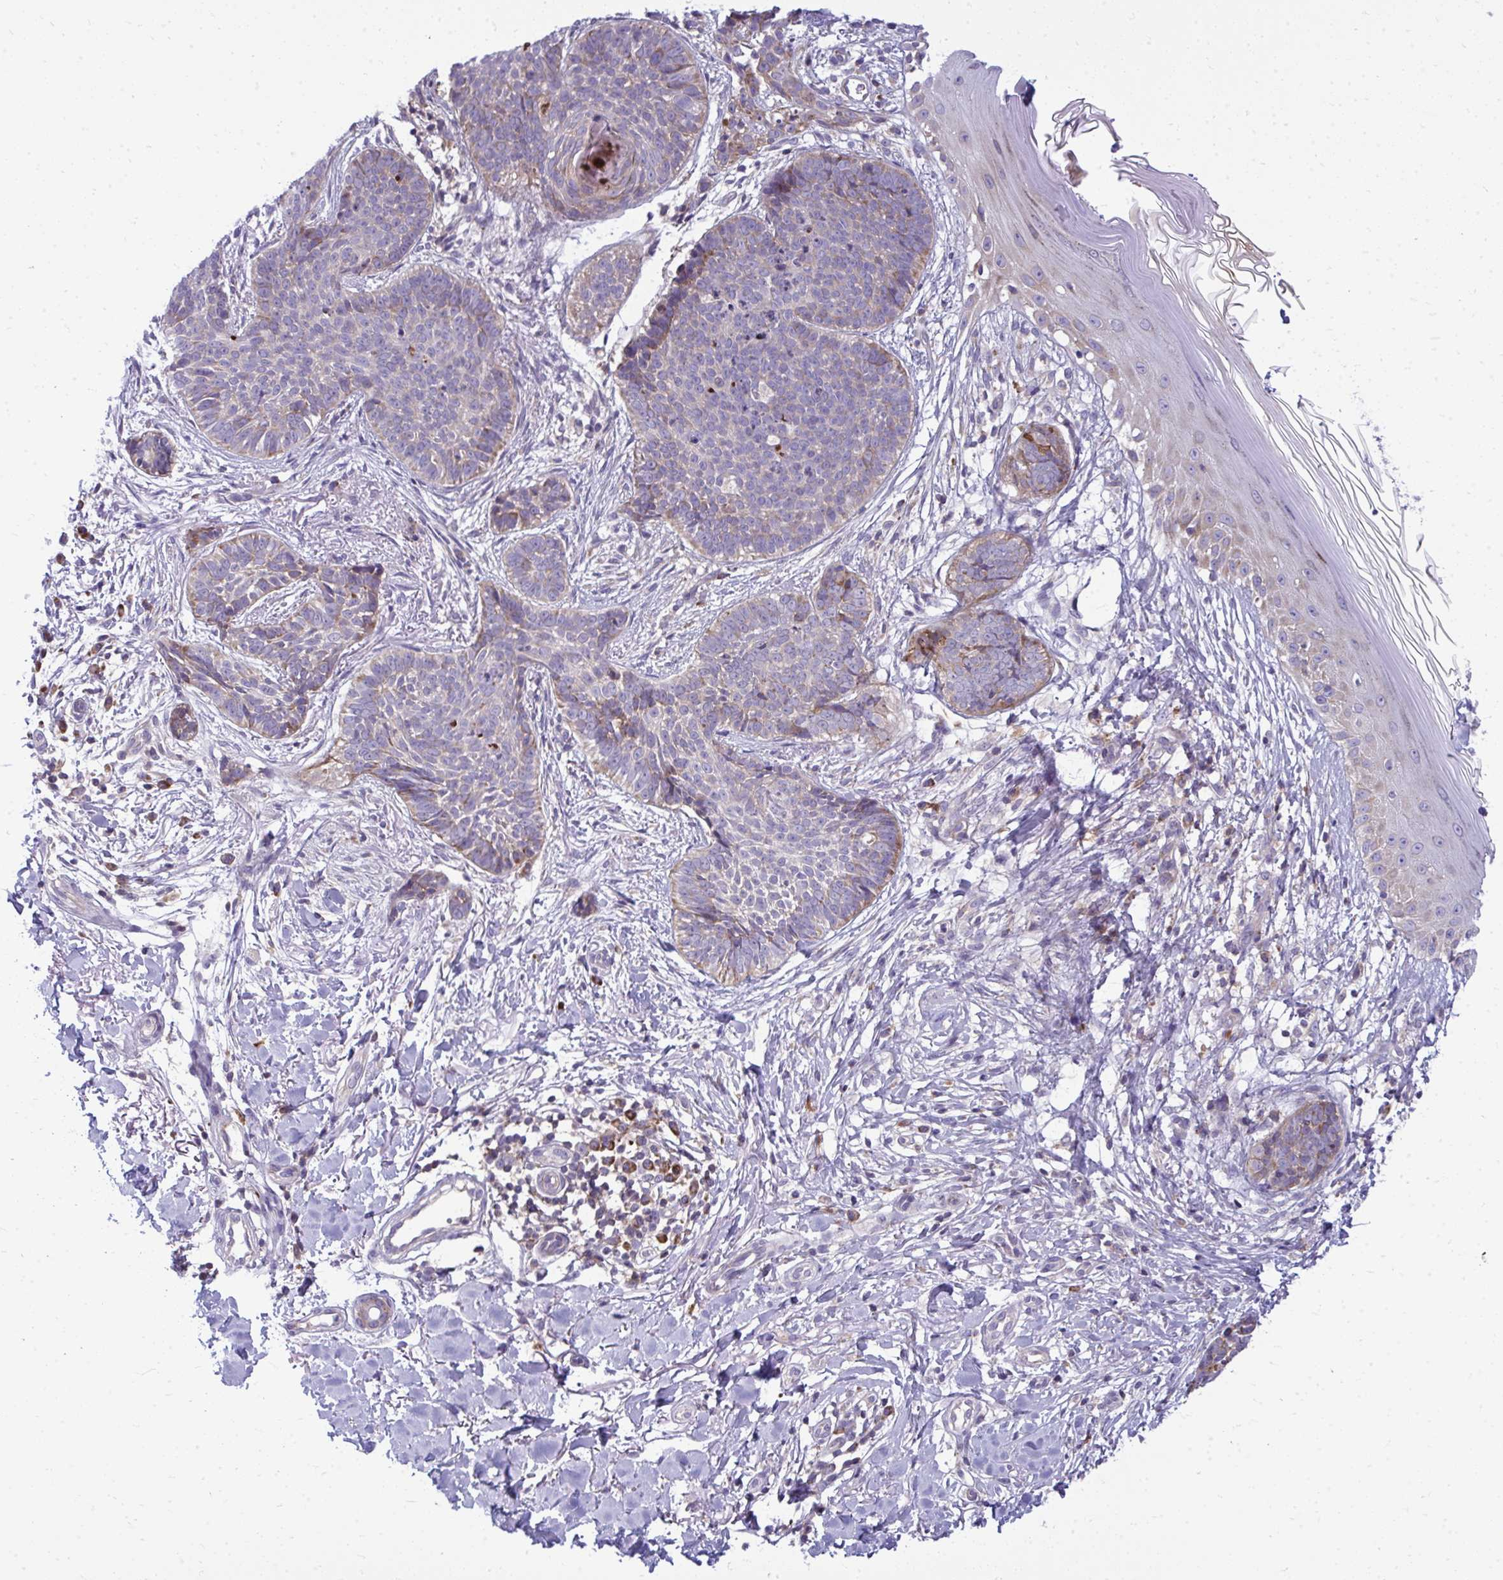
{"staining": {"intensity": "weak", "quantity": "<25%", "location": "cytoplasmic/membranous"}, "tissue": "skin cancer", "cell_type": "Tumor cells", "image_type": "cancer", "snomed": [{"axis": "morphology", "description": "Basal cell carcinoma"}, {"axis": "topography", "description": "Skin"}, {"axis": "topography", "description": "Skin of back"}], "caption": "An immunohistochemistry (IHC) image of skin cancer is shown. There is no staining in tumor cells of skin cancer.", "gene": "GFPT2", "patient": {"sex": "male", "age": 81}}